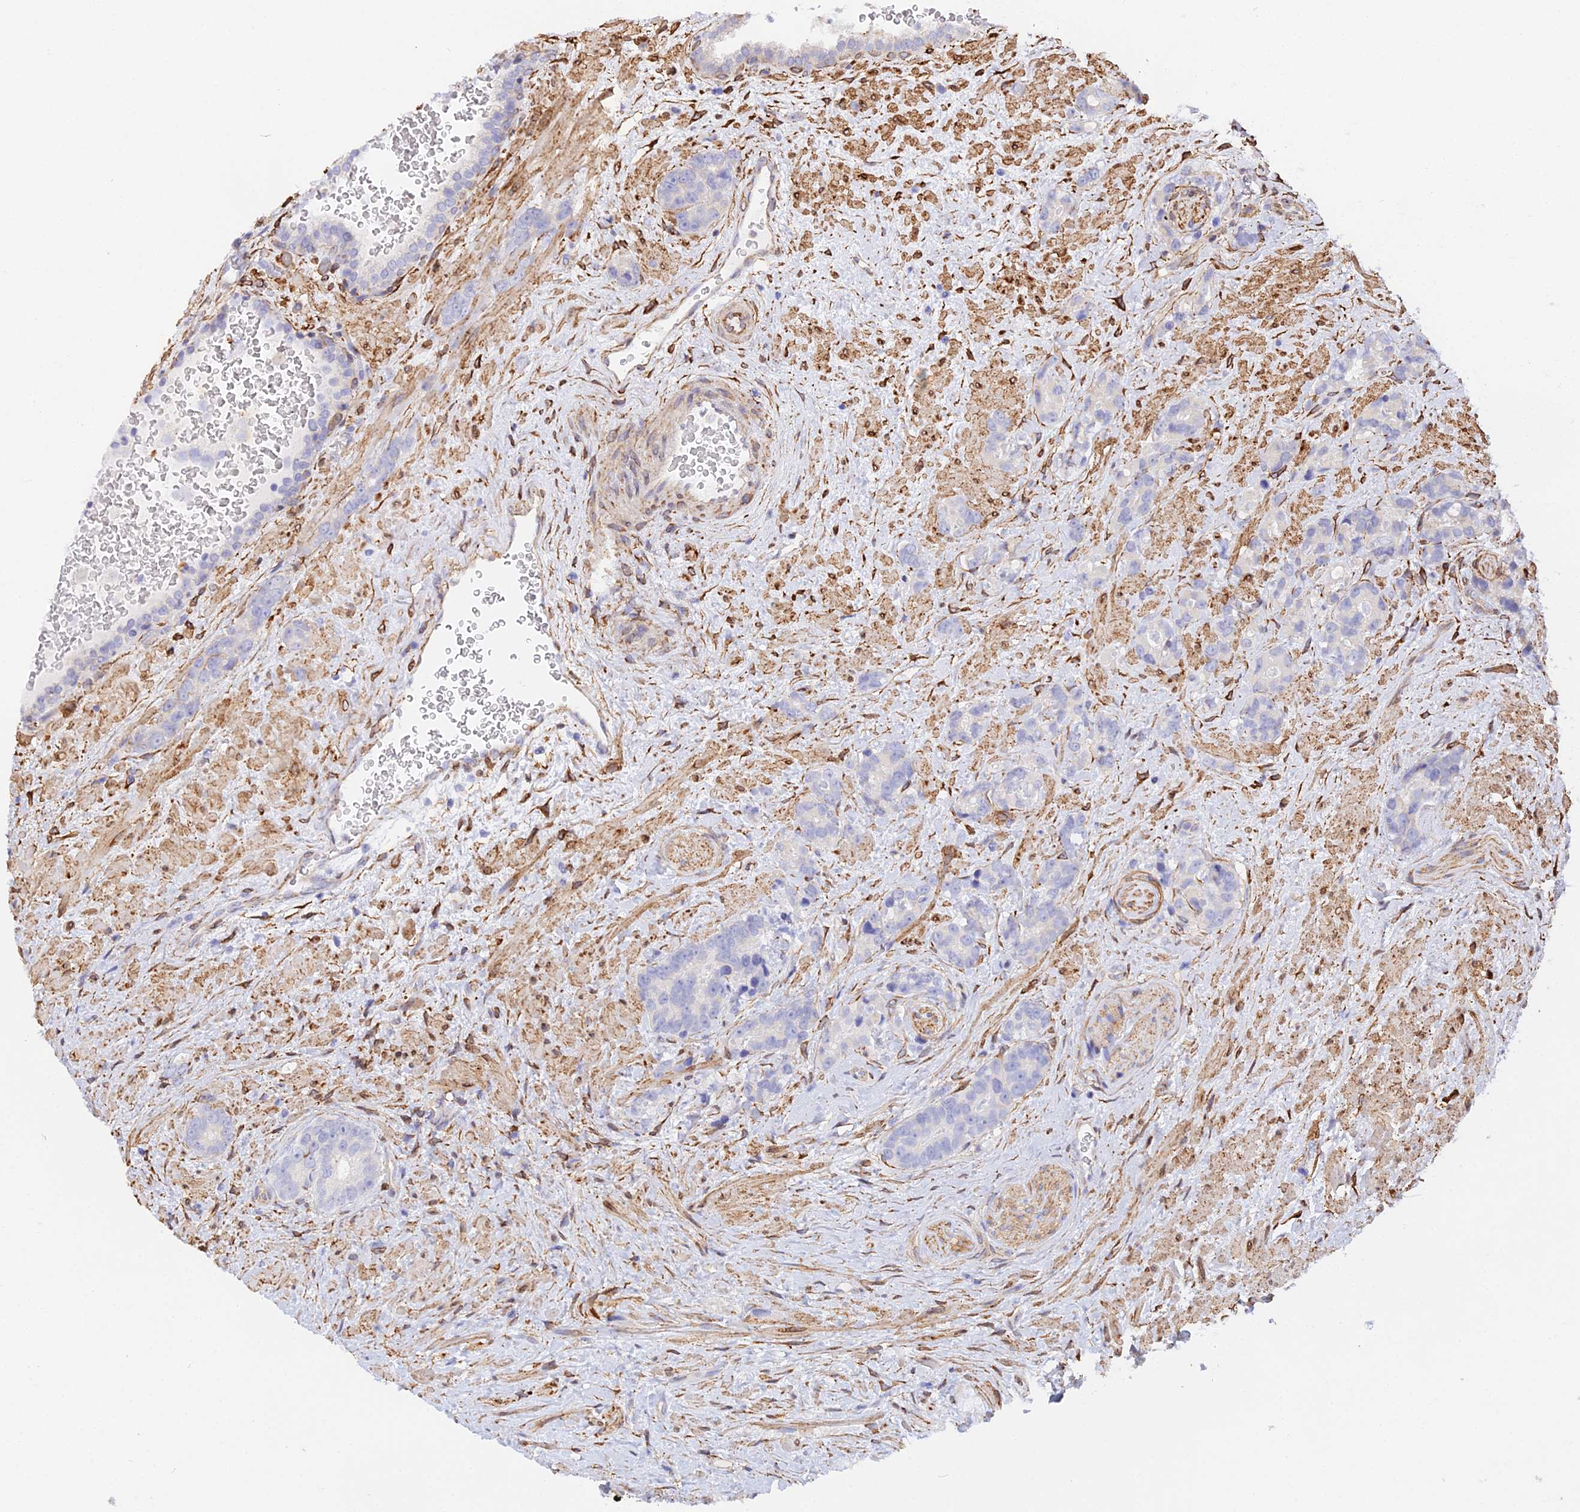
{"staining": {"intensity": "negative", "quantity": "none", "location": "none"}, "tissue": "prostate cancer", "cell_type": "Tumor cells", "image_type": "cancer", "snomed": [{"axis": "morphology", "description": "Adenocarcinoma, High grade"}, {"axis": "topography", "description": "Prostate"}], "caption": "Human prostate cancer (adenocarcinoma (high-grade)) stained for a protein using immunohistochemistry (IHC) displays no positivity in tumor cells.", "gene": "MXRA7", "patient": {"sex": "male", "age": 74}}